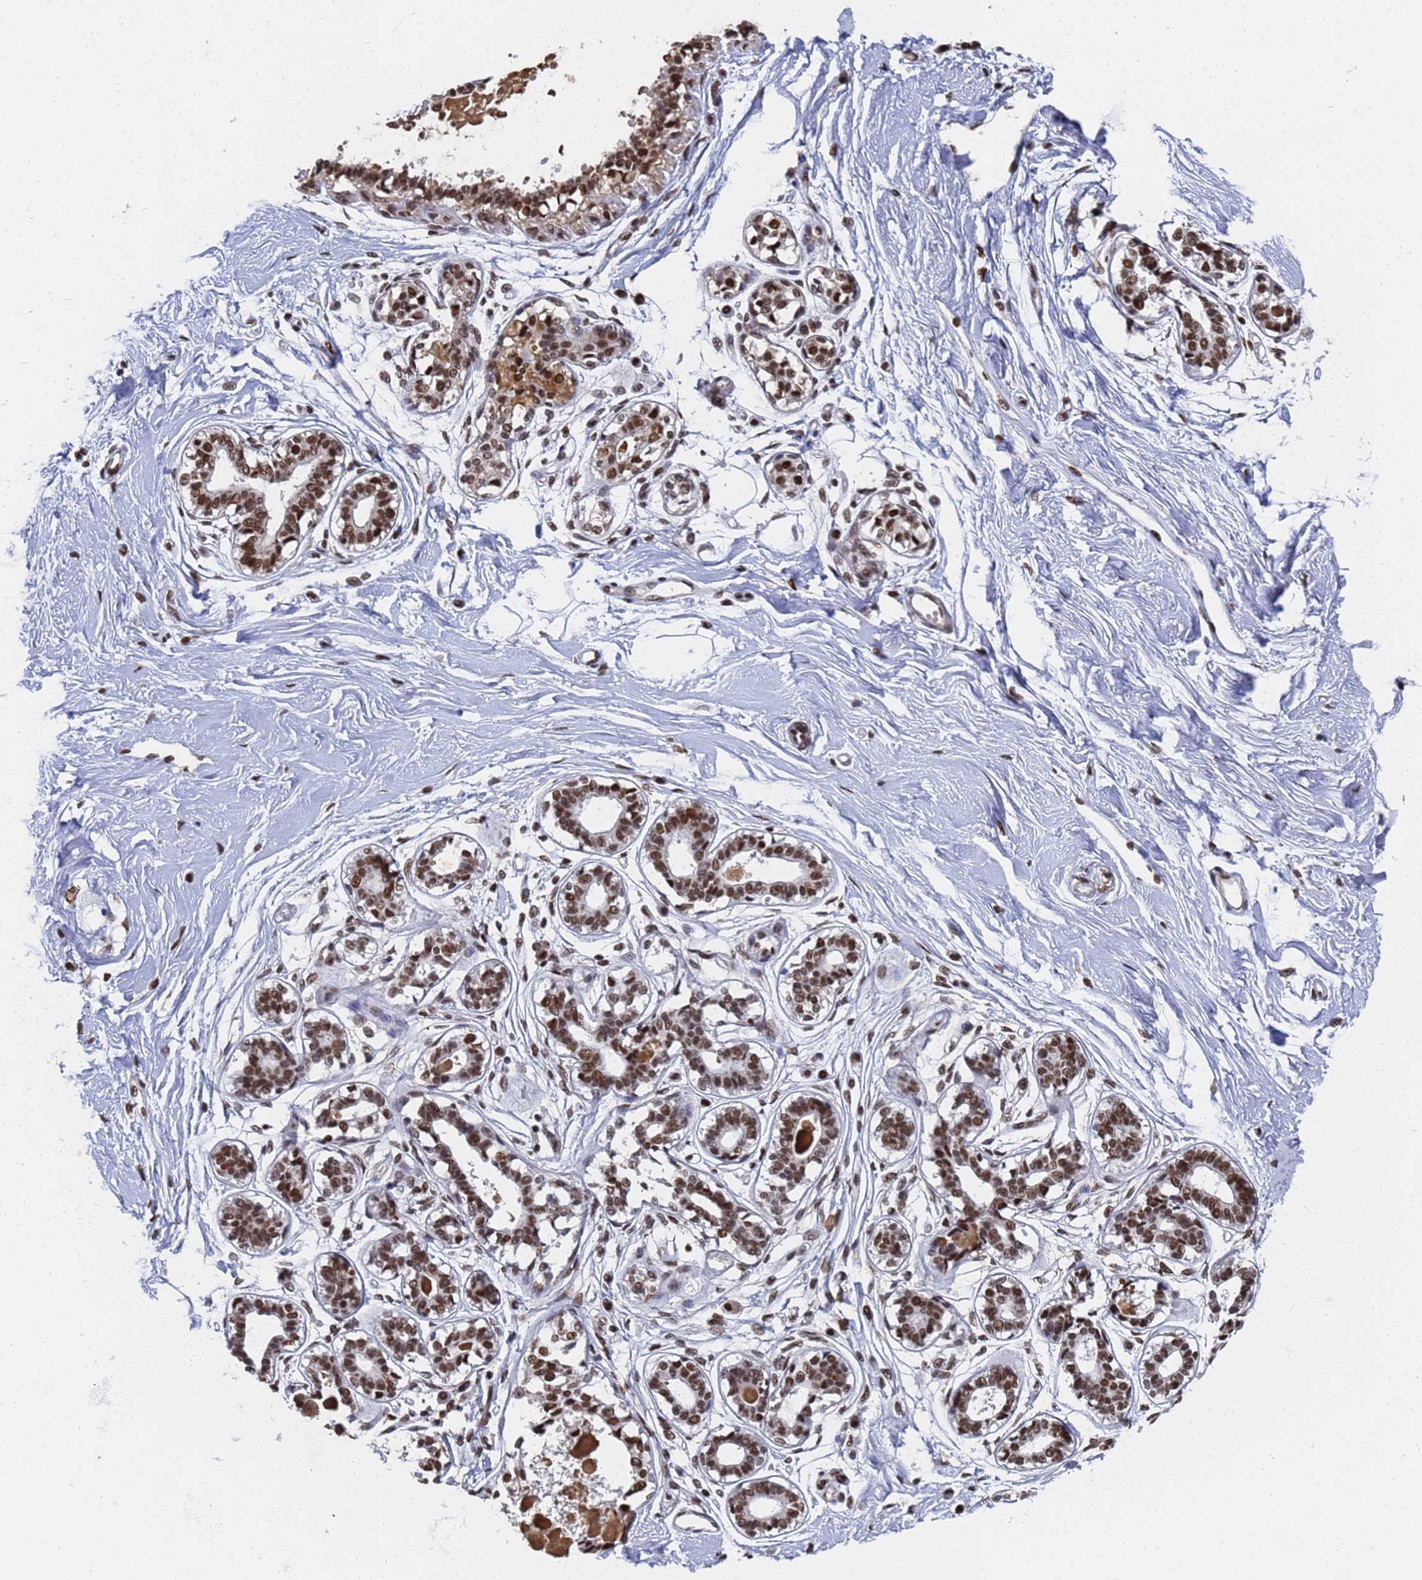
{"staining": {"intensity": "negative", "quantity": "none", "location": "none"}, "tissue": "breast", "cell_type": "Adipocytes", "image_type": "normal", "snomed": [{"axis": "morphology", "description": "Normal tissue, NOS"}, {"axis": "topography", "description": "Breast"}], "caption": "Breast stained for a protein using immunohistochemistry (IHC) shows no staining adipocytes.", "gene": "RAVER2", "patient": {"sex": "female", "age": 45}}